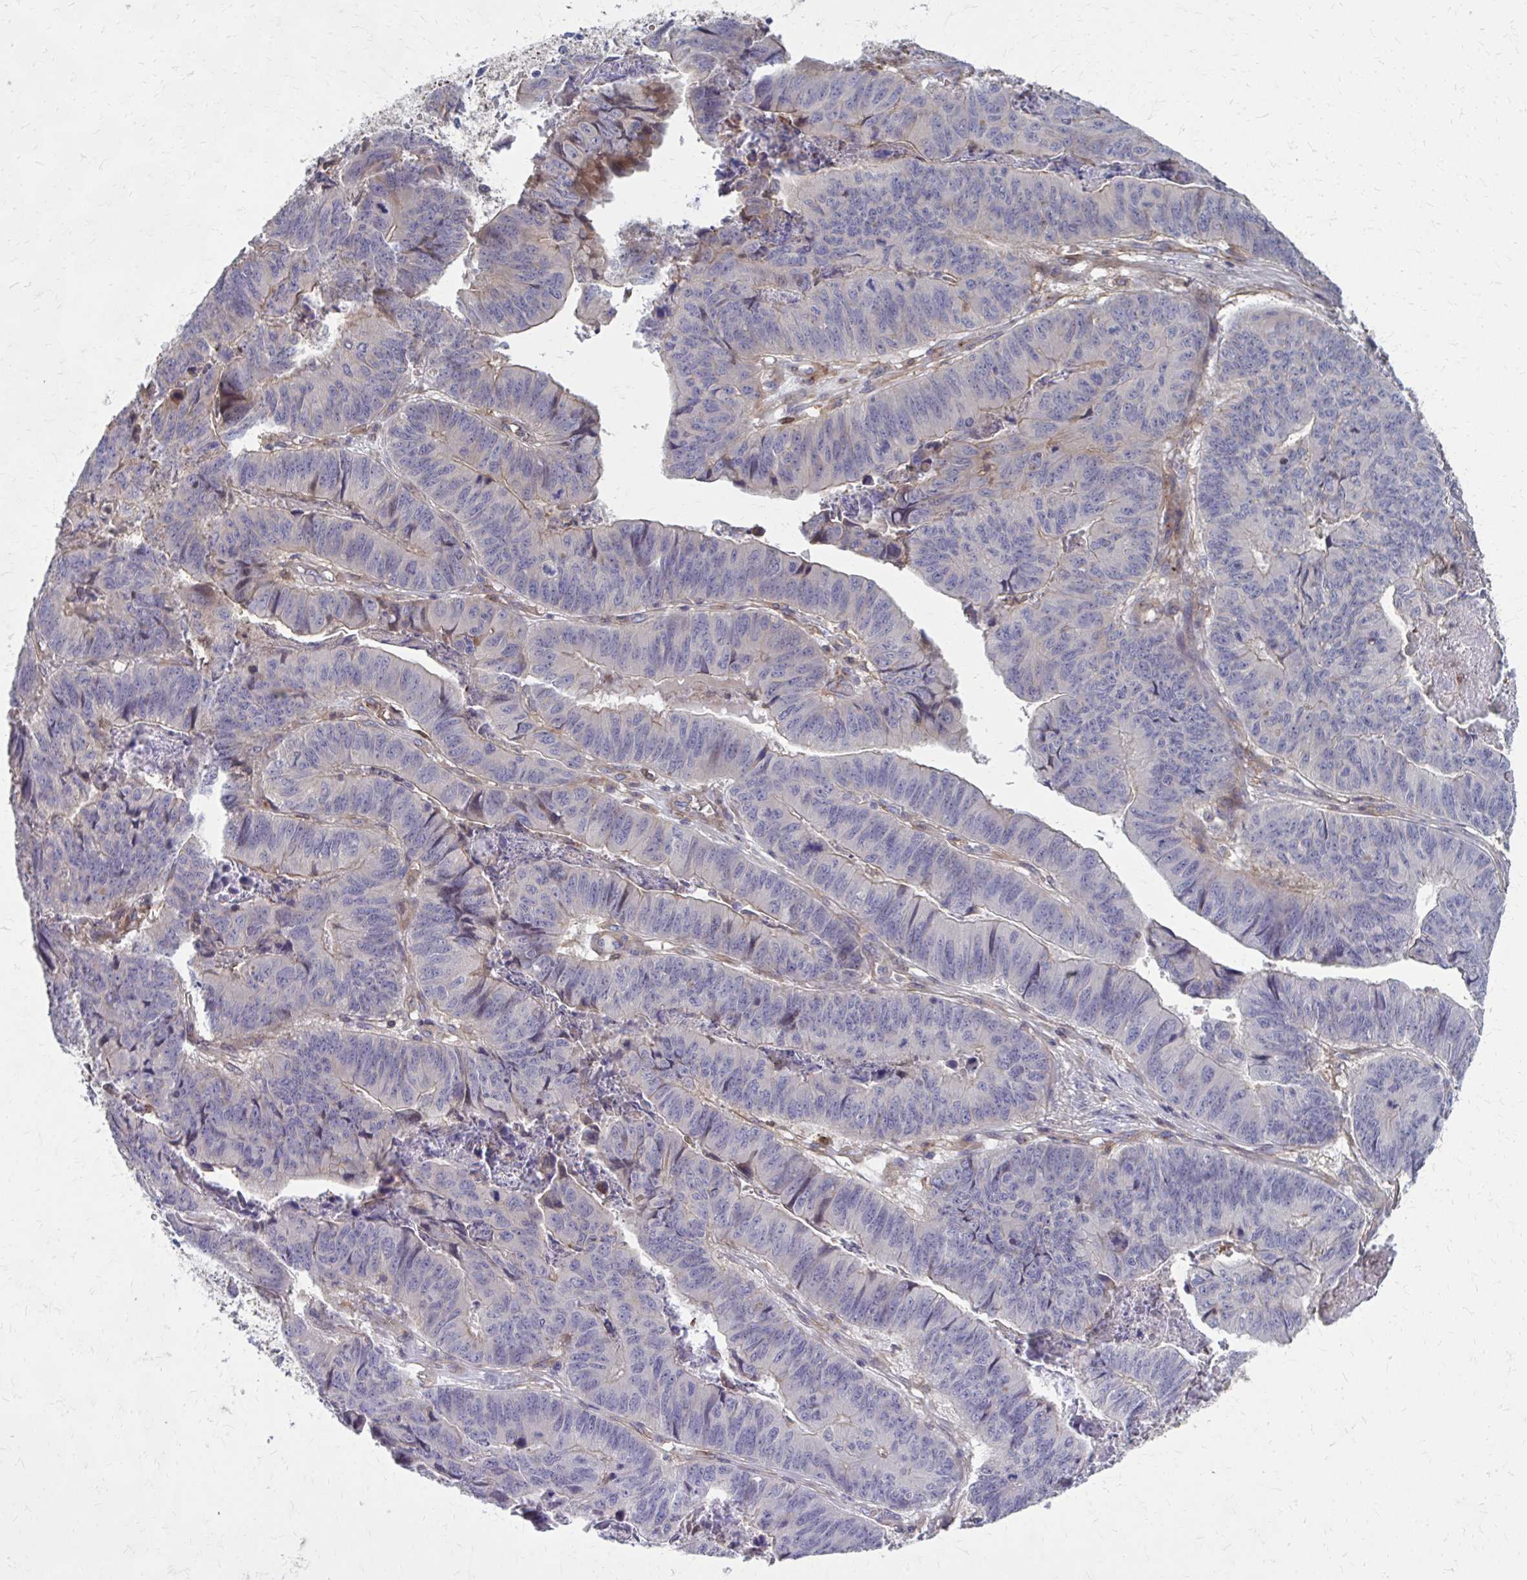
{"staining": {"intensity": "negative", "quantity": "none", "location": "none"}, "tissue": "stomach cancer", "cell_type": "Tumor cells", "image_type": "cancer", "snomed": [{"axis": "morphology", "description": "Adenocarcinoma, NOS"}, {"axis": "topography", "description": "Stomach, lower"}], "caption": "A high-resolution photomicrograph shows immunohistochemistry staining of stomach cancer (adenocarcinoma), which demonstrates no significant expression in tumor cells.", "gene": "MMP14", "patient": {"sex": "male", "age": 77}}